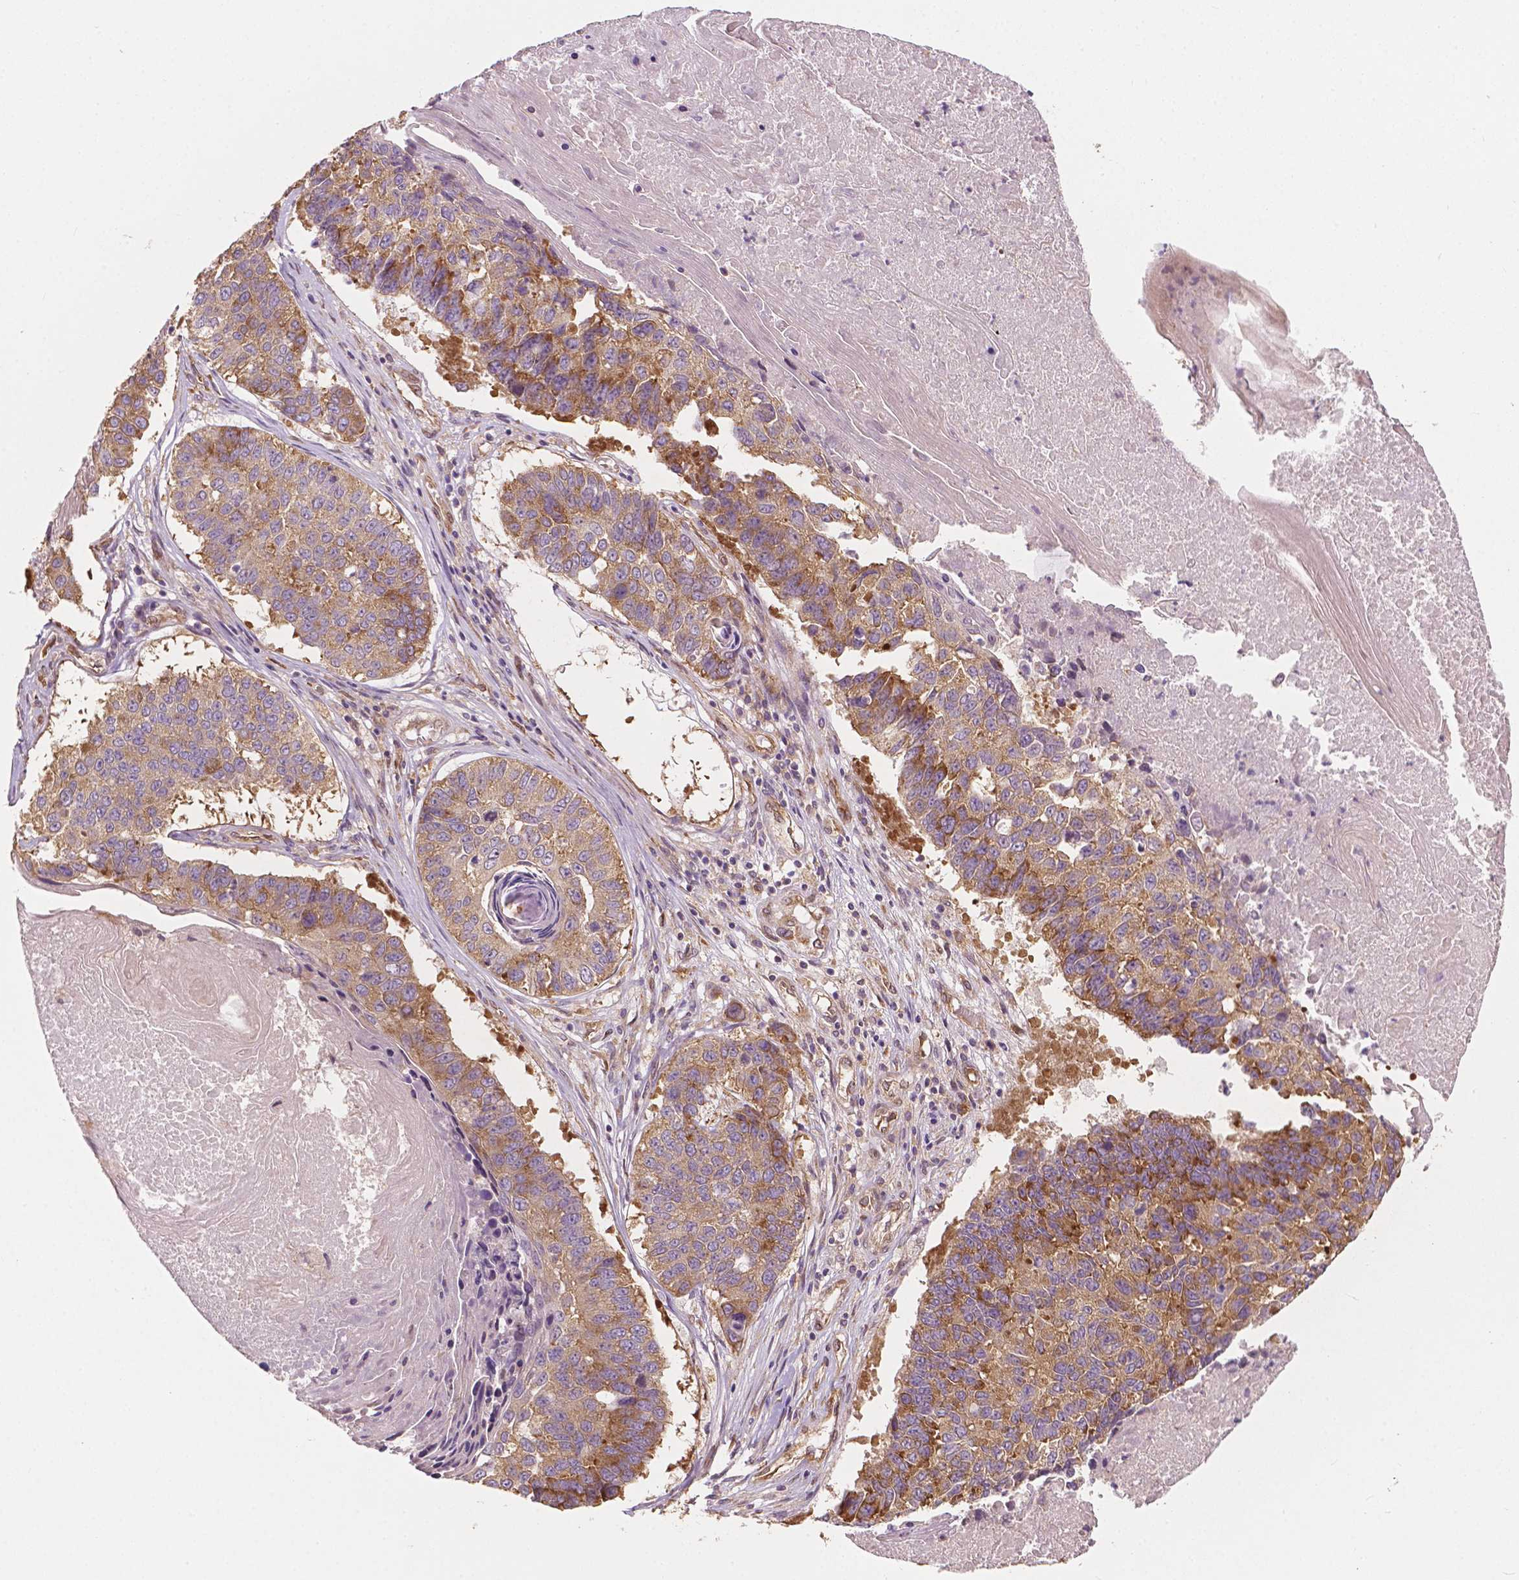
{"staining": {"intensity": "moderate", "quantity": ">75%", "location": "cytoplasmic/membranous"}, "tissue": "lung cancer", "cell_type": "Tumor cells", "image_type": "cancer", "snomed": [{"axis": "morphology", "description": "Squamous cell carcinoma, NOS"}, {"axis": "topography", "description": "Lung"}], "caption": "The photomicrograph shows immunohistochemical staining of lung cancer. There is moderate cytoplasmic/membranous staining is appreciated in about >75% of tumor cells.", "gene": "G3BP1", "patient": {"sex": "male", "age": 73}}